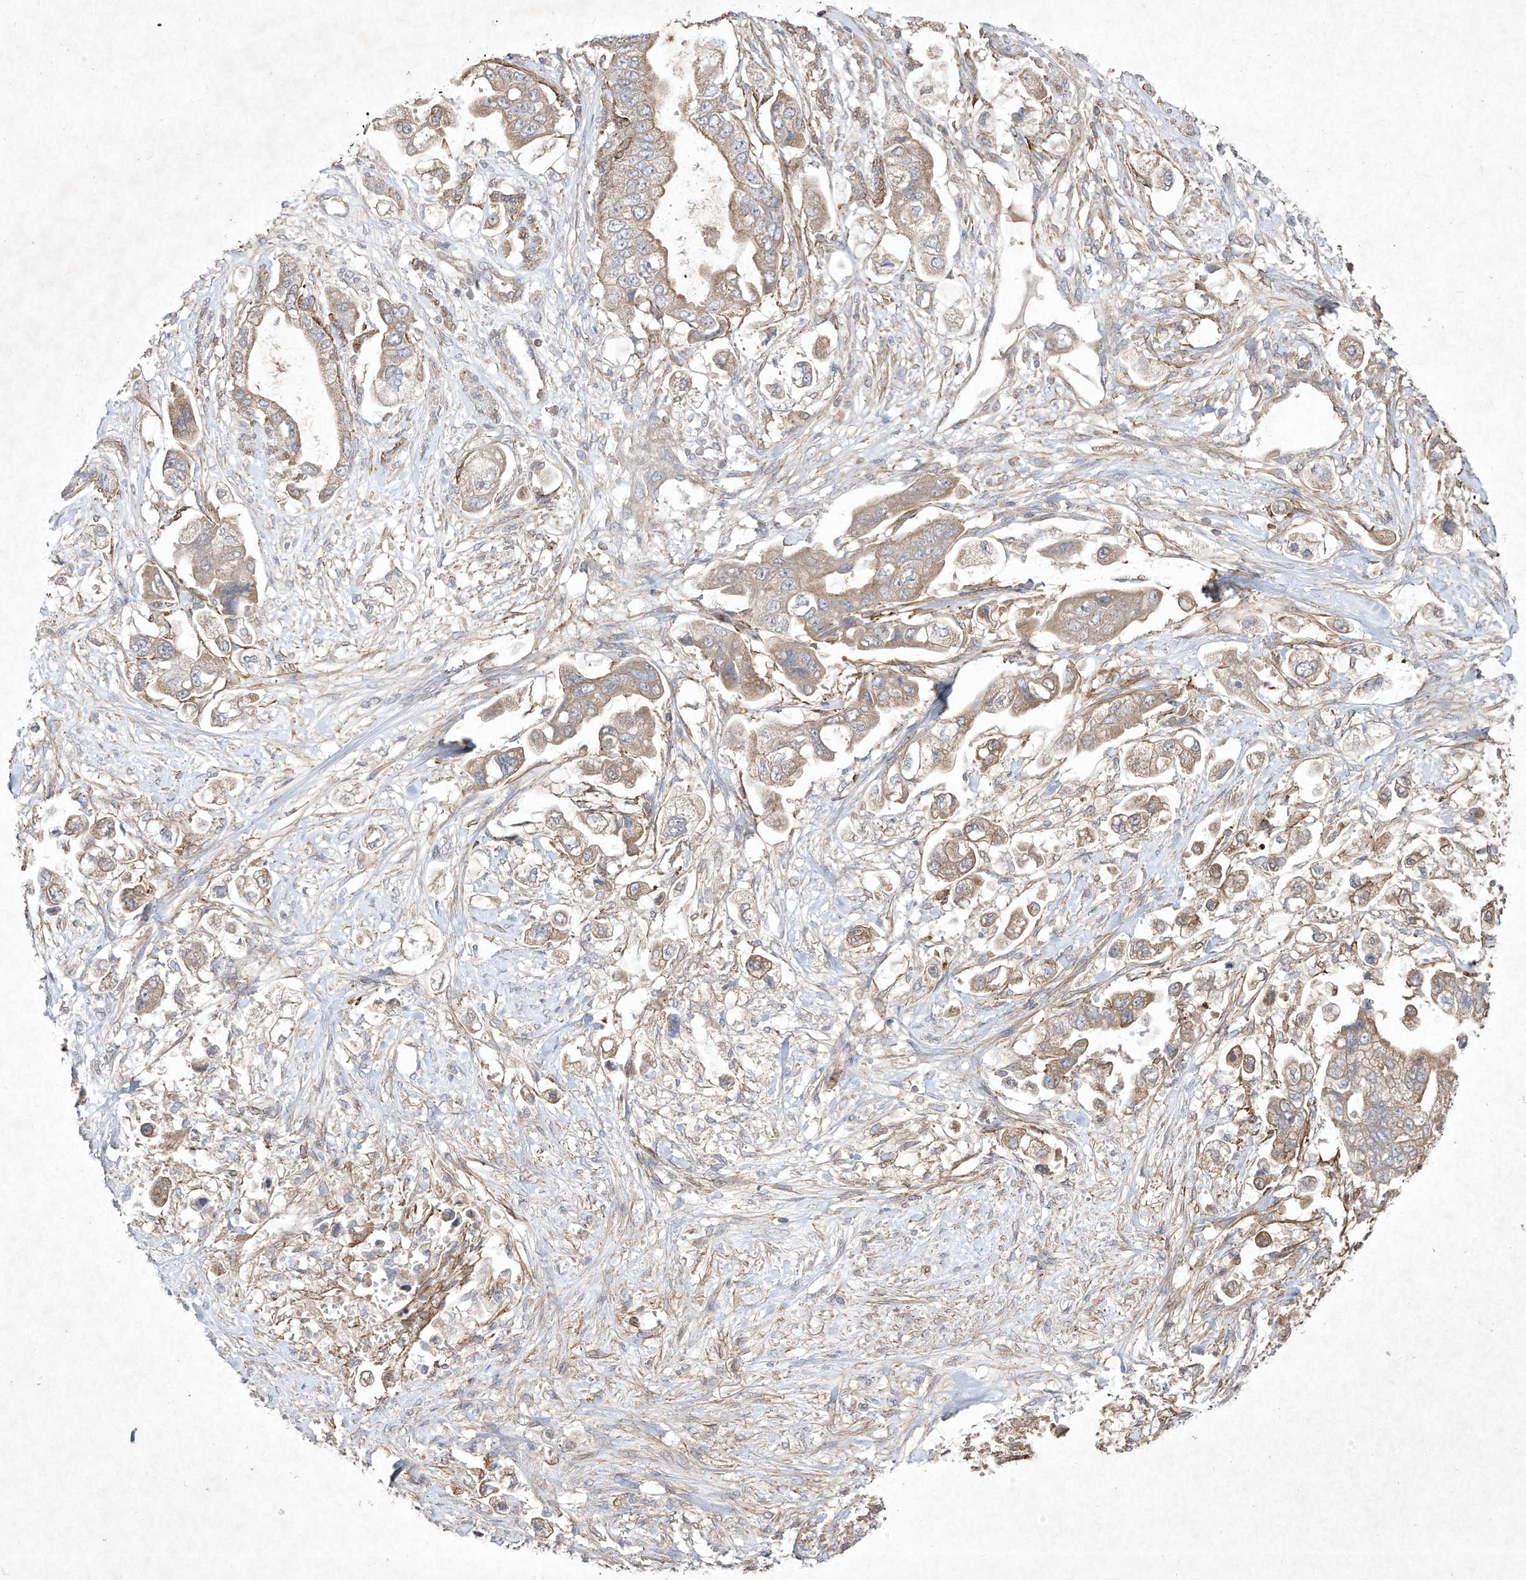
{"staining": {"intensity": "weak", "quantity": ">75%", "location": "cytoplasmic/membranous"}, "tissue": "stomach cancer", "cell_type": "Tumor cells", "image_type": "cancer", "snomed": [{"axis": "morphology", "description": "Adenocarcinoma, NOS"}, {"axis": "topography", "description": "Stomach"}], "caption": "Immunohistochemistry (IHC) (DAB (3,3'-diaminobenzidine)) staining of human stomach adenocarcinoma shows weak cytoplasmic/membranous protein expression in approximately >75% of tumor cells.", "gene": "HTR5A", "patient": {"sex": "male", "age": 62}}